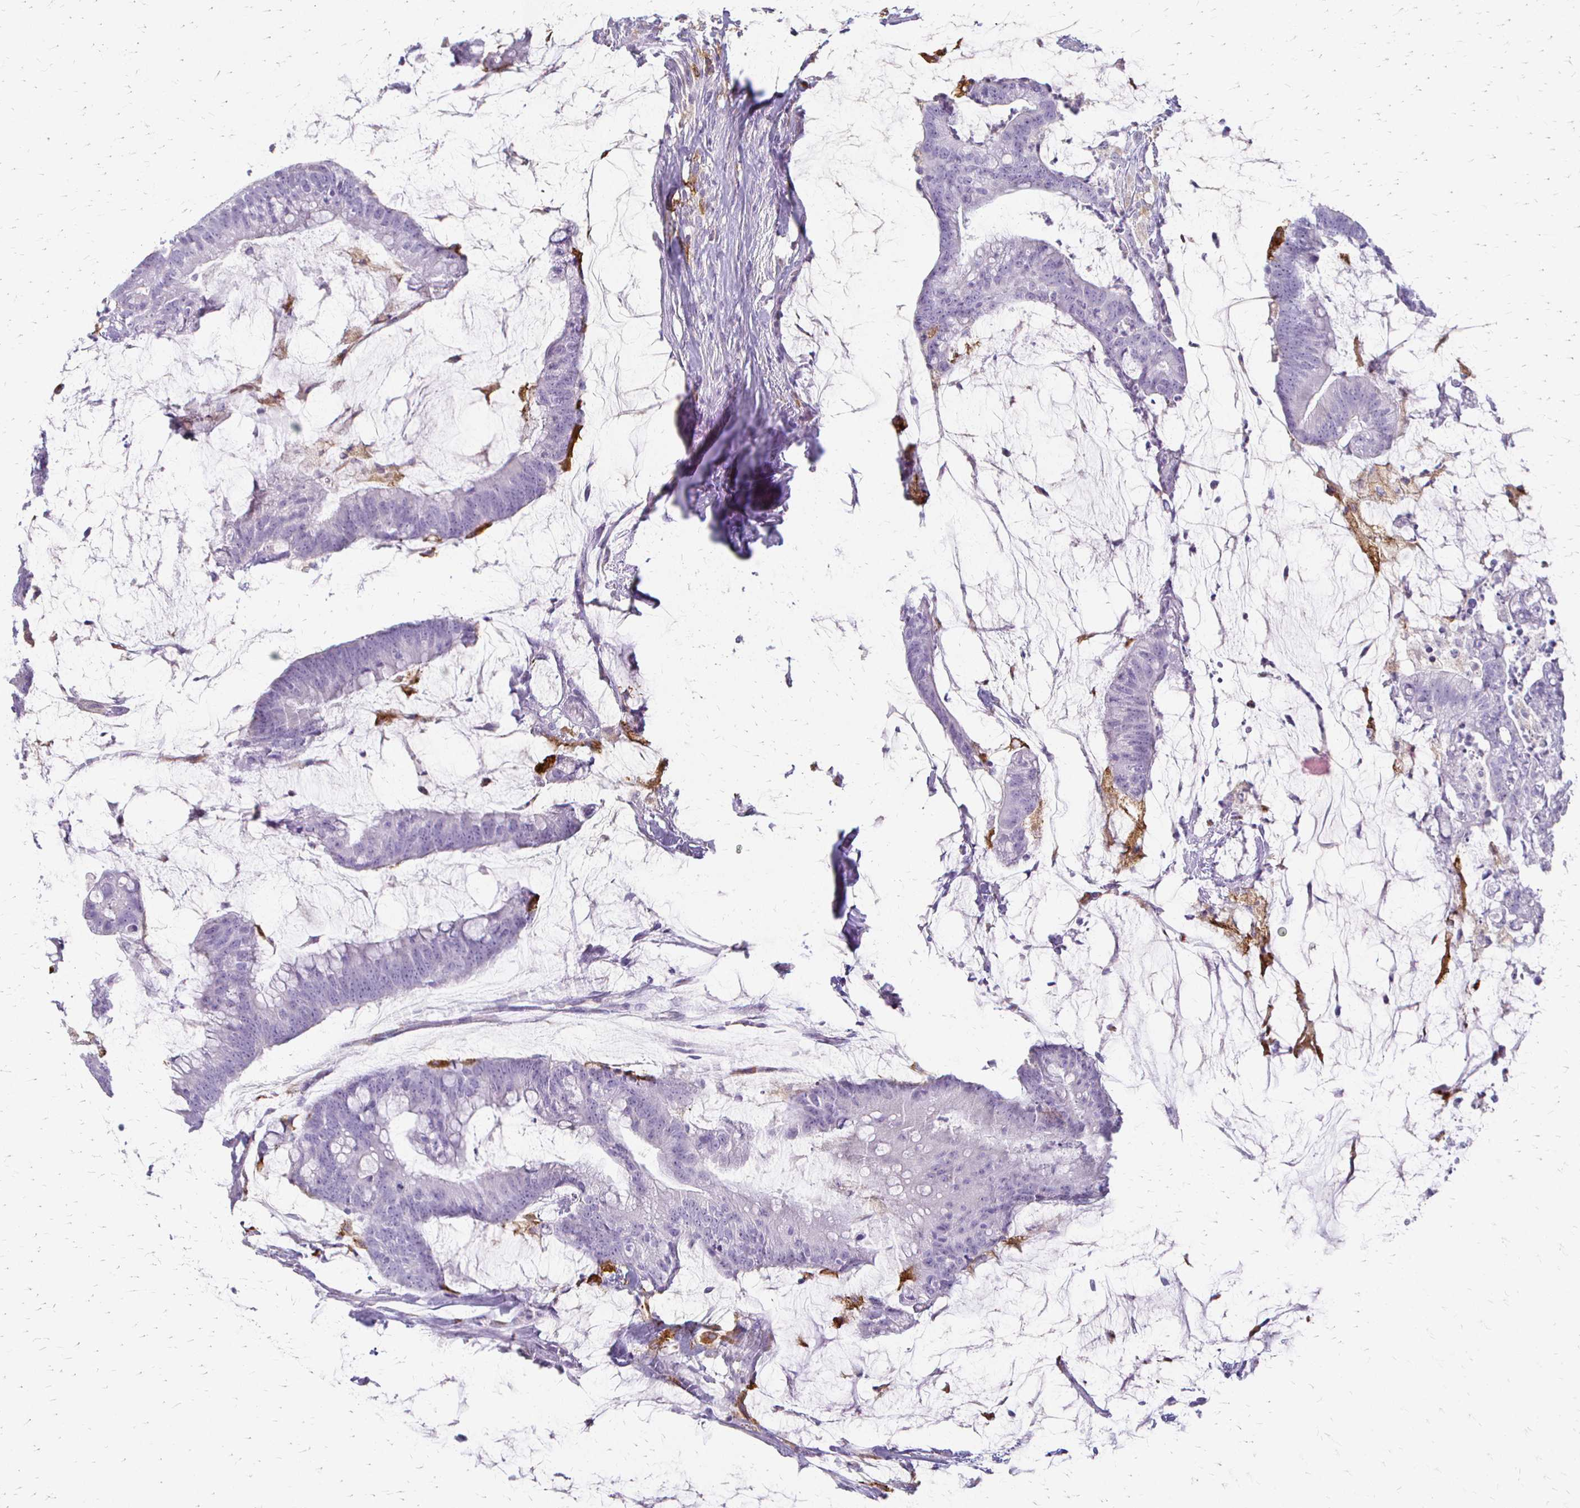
{"staining": {"intensity": "negative", "quantity": "none", "location": "none"}, "tissue": "colorectal cancer", "cell_type": "Tumor cells", "image_type": "cancer", "snomed": [{"axis": "morphology", "description": "Adenocarcinoma, NOS"}, {"axis": "topography", "description": "Colon"}], "caption": "Tumor cells are negative for protein expression in human colorectal cancer.", "gene": "ACP5", "patient": {"sex": "male", "age": 62}}